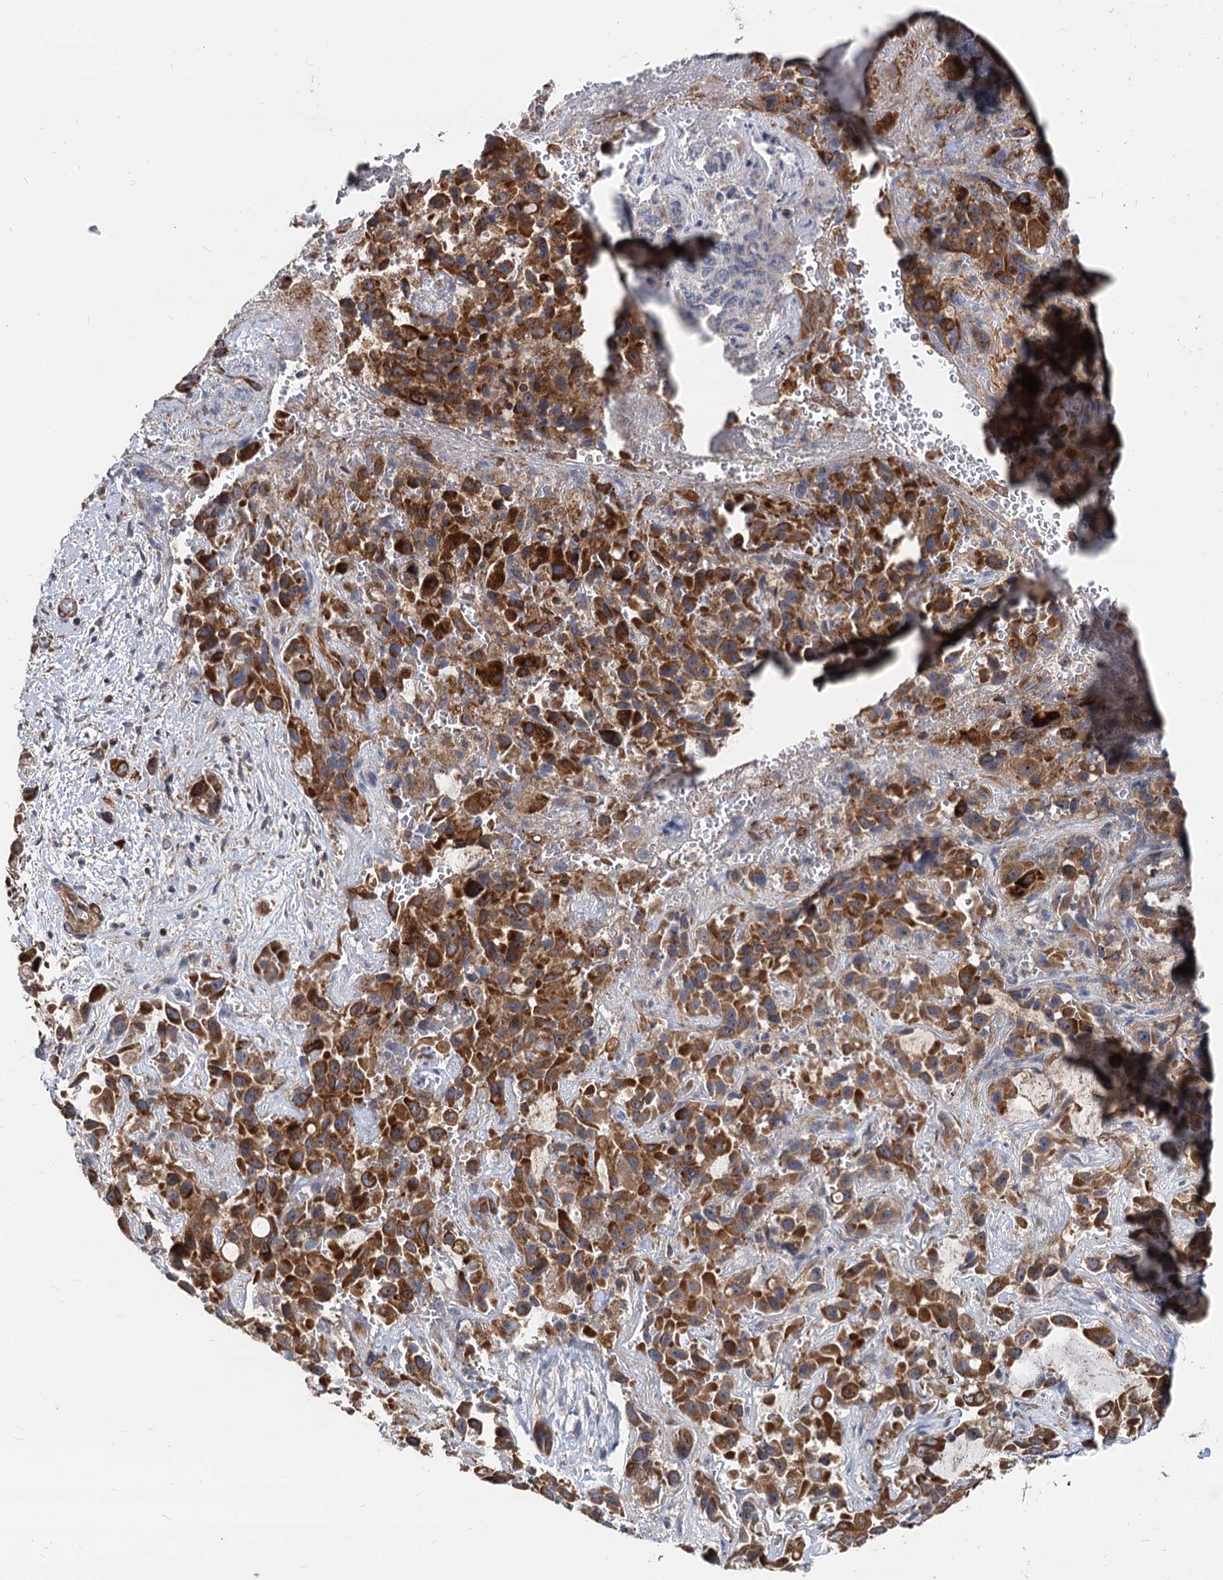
{"staining": {"intensity": "strong", "quantity": ">75%", "location": "cytoplasmic/membranous"}, "tissue": "liver cancer", "cell_type": "Tumor cells", "image_type": "cancer", "snomed": [{"axis": "morphology", "description": "Cholangiocarcinoma"}, {"axis": "topography", "description": "Liver"}], "caption": "Immunohistochemical staining of human cholangiocarcinoma (liver) demonstrates high levels of strong cytoplasmic/membranous protein positivity in about >75% of tumor cells. The staining is performed using DAB (3,3'-diaminobenzidine) brown chromogen to label protein expression. The nuclei are counter-stained blue using hematoxylin.", "gene": "STIM1", "patient": {"sex": "female", "age": 52}}